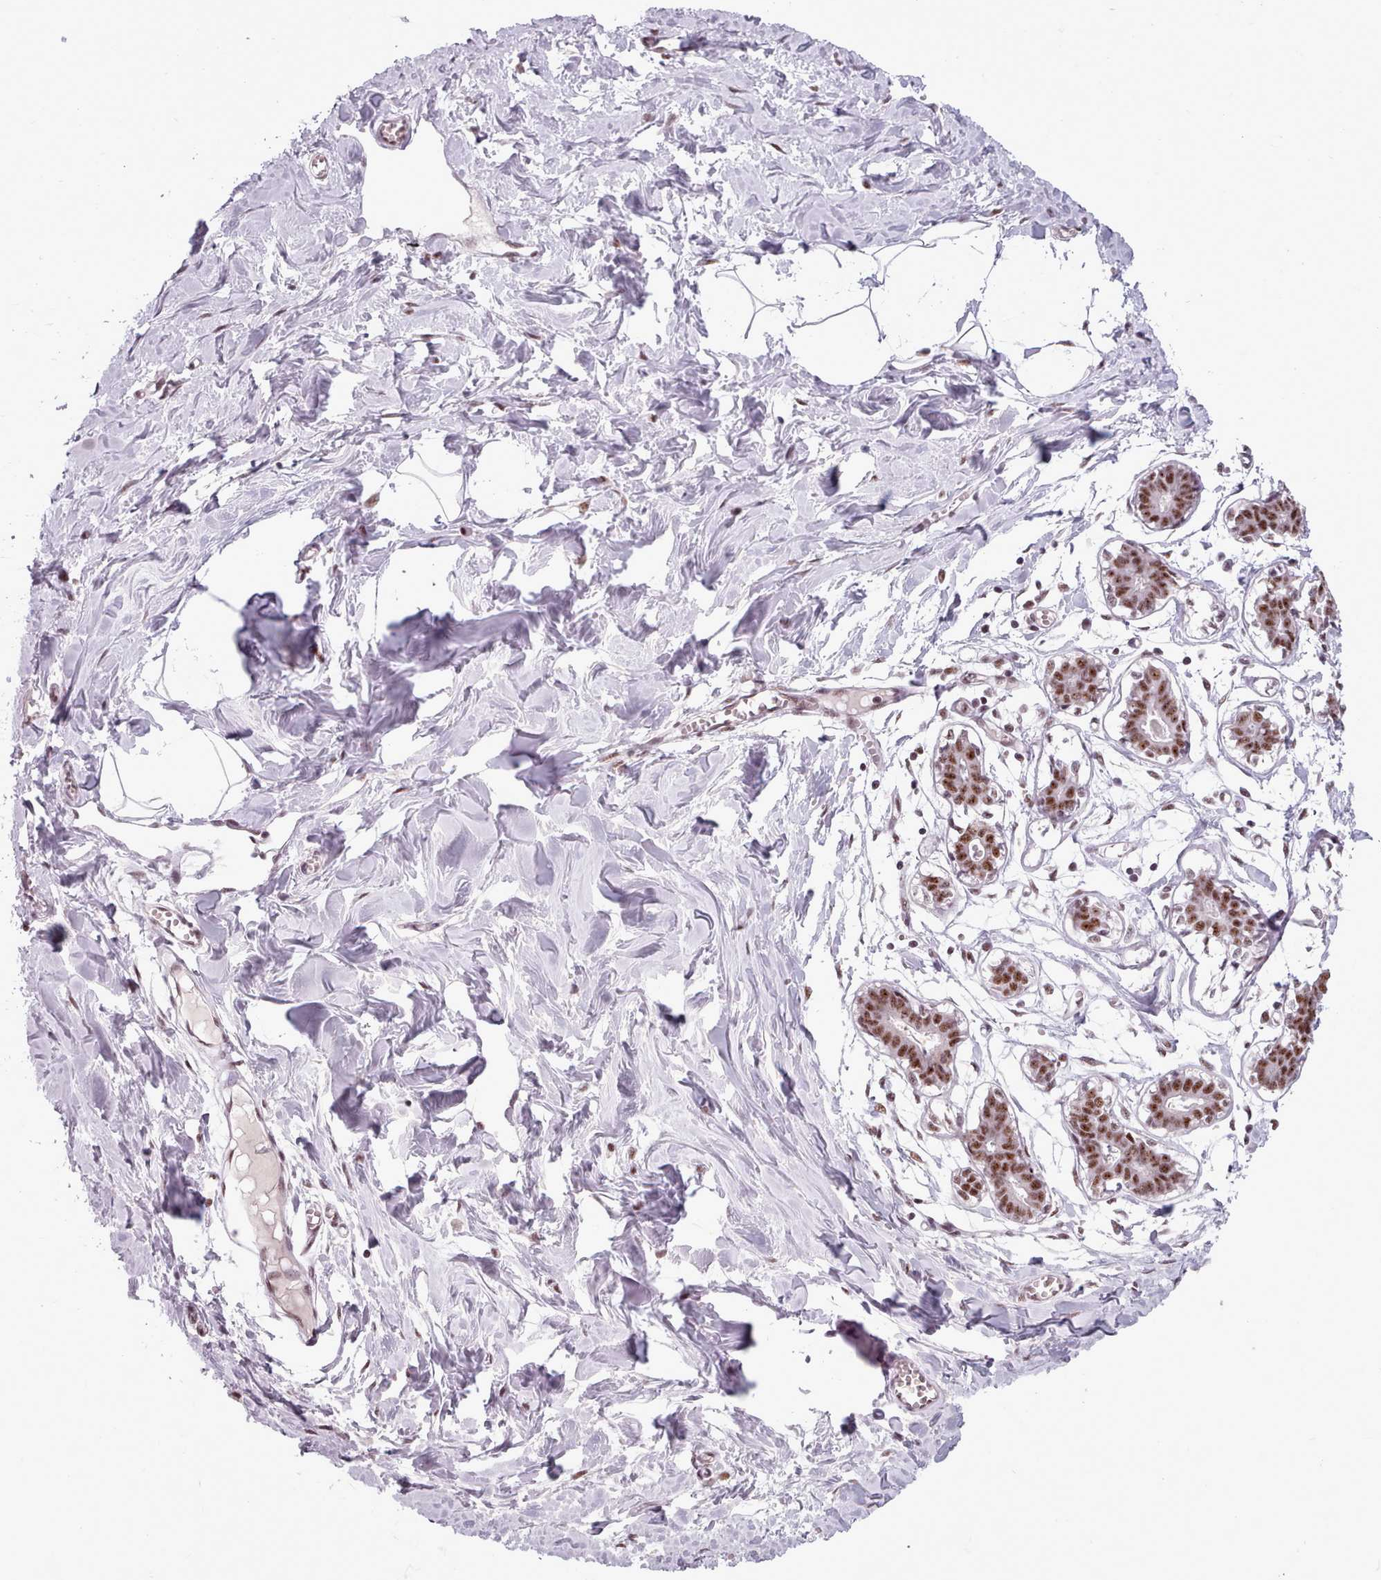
{"staining": {"intensity": "moderate", "quantity": ">75%", "location": "nuclear"}, "tissue": "breast", "cell_type": "Adipocytes", "image_type": "normal", "snomed": [{"axis": "morphology", "description": "Normal tissue, NOS"}, {"axis": "topography", "description": "Breast"}], "caption": "About >75% of adipocytes in unremarkable human breast exhibit moderate nuclear protein expression as visualized by brown immunohistochemical staining.", "gene": "SRRM1", "patient": {"sex": "female", "age": 27}}